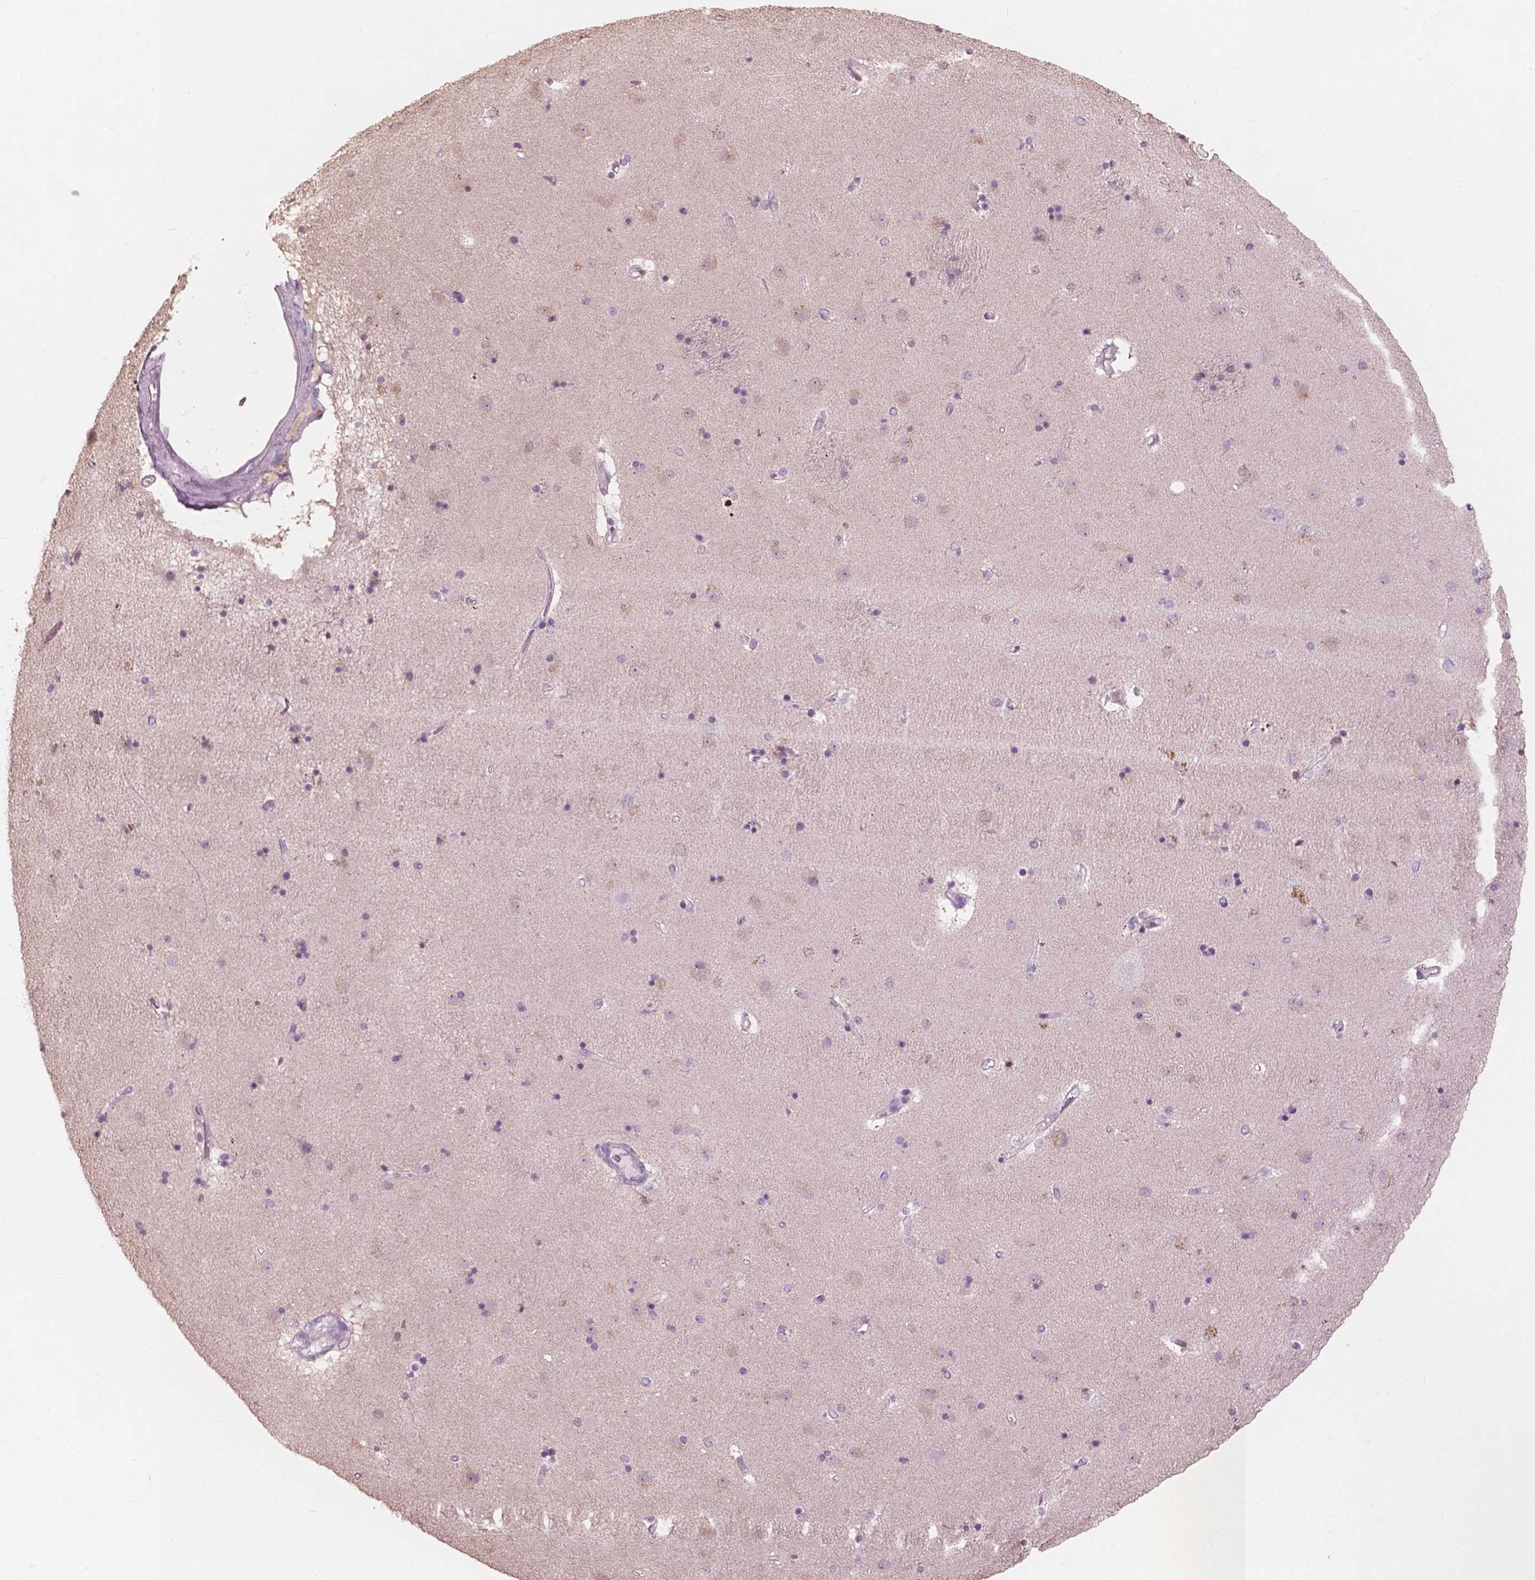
{"staining": {"intensity": "negative", "quantity": "none", "location": "none"}, "tissue": "caudate", "cell_type": "Glial cells", "image_type": "normal", "snomed": [{"axis": "morphology", "description": "Normal tissue, NOS"}, {"axis": "topography", "description": "Lateral ventricle wall"}], "caption": "This is a micrograph of IHC staining of normal caudate, which shows no expression in glial cells.", "gene": "AWAT1", "patient": {"sex": "female", "age": 71}}